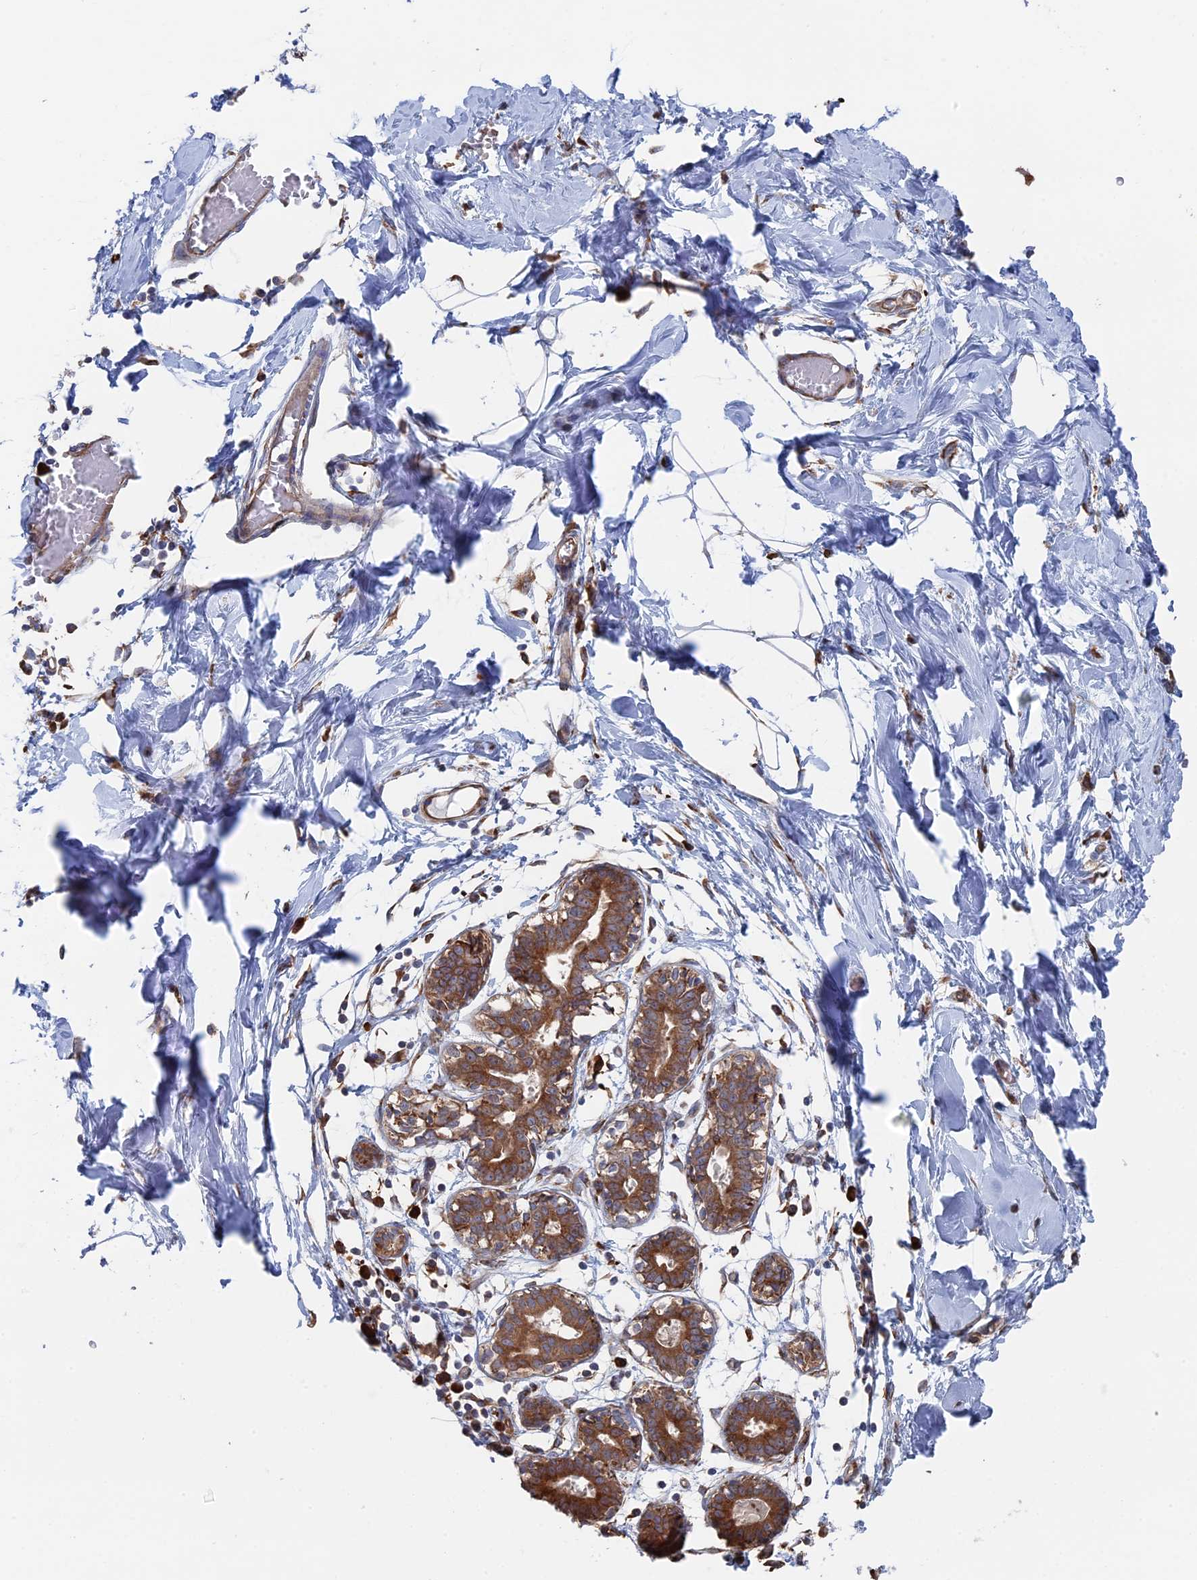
{"staining": {"intensity": "moderate", "quantity": "25%-75%", "location": "cytoplasmic/membranous"}, "tissue": "breast", "cell_type": "Adipocytes", "image_type": "normal", "snomed": [{"axis": "morphology", "description": "Normal tissue, NOS"}, {"axis": "topography", "description": "Breast"}], "caption": "This histopathology image displays normal breast stained with immunohistochemistry to label a protein in brown. The cytoplasmic/membranous of adipocytes show moderate positivity for the protein. Nuclei are counter-stained blue.", "gene": "BPIFB6", "patient": {"sex": "female", "age": 27}}